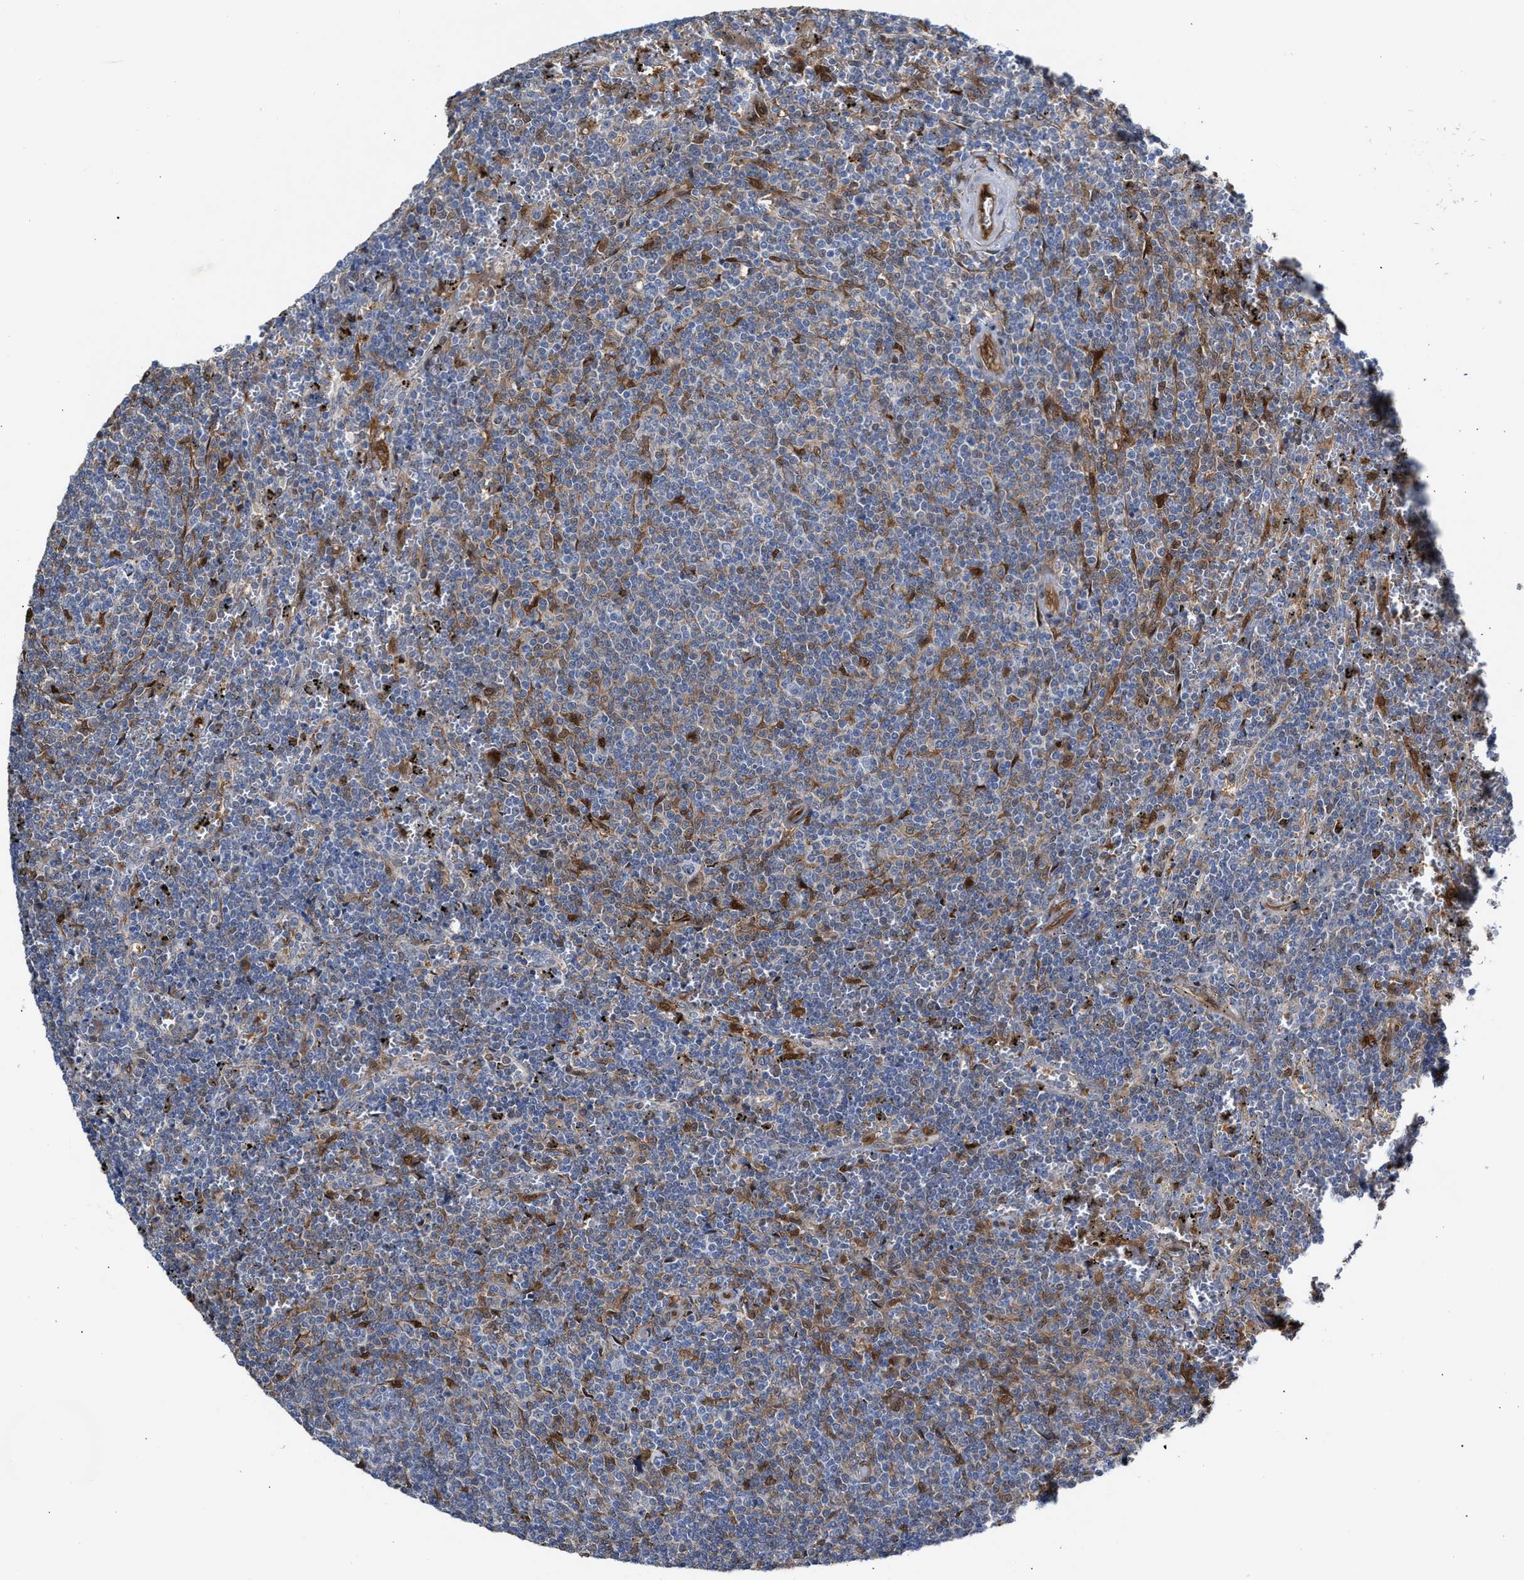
{"staining": {"intensity": "weak", "quantity": "<25%", "location": "cytoplasmic/membranous"}, "tissue": "lymphoma", "cell_type": "Tumor cells", "image_type": "cancer", "snomed": [{"axis": "morphology", "description": "Malignant lymphoma, non-Hodgkin's type, Low grade"}, {"axis": "topography", "description": "Spleen"}], "caption": "Lymphoma was stained to show a protein in brown. There is no significant positivity in tumor cells. The staining was performed using DAB to visualize the protein expression in brown, while the nuclei were stained in blue with hematoxylin (Magnification: 20x).", "gene": "TP53I3", "patient": {"sex": "female", "age": 50}}